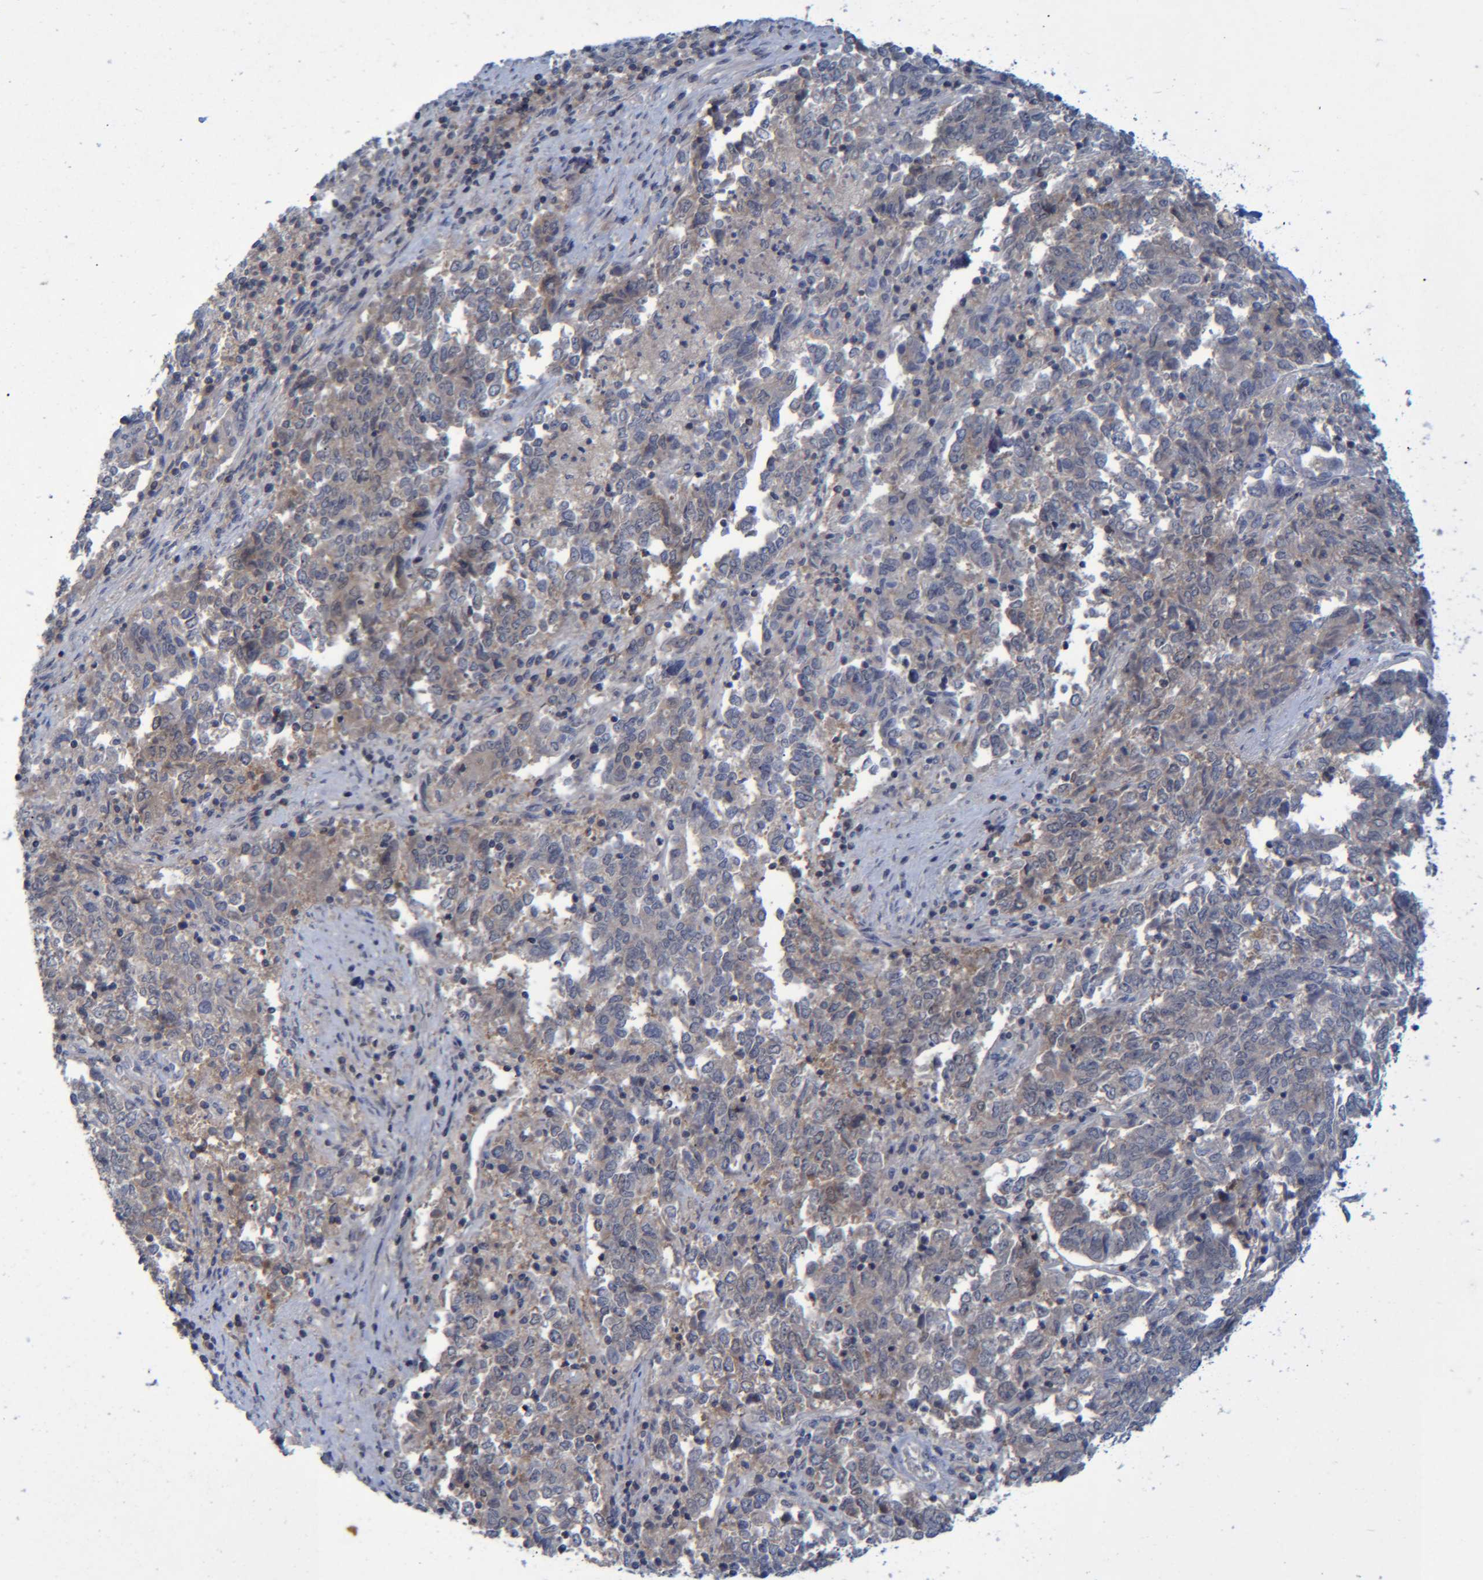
{"staining": {"intensity": "weak", "quantity": "<25%", "location": "cytoplasmic/membranous"}, "tissue": "endometrial cancer", "cell_type": "Tumor cells", "image_type": "cancer", "snomed": [{"axis": "morphology", "description": "Adenocarcinoma, NOS"}, {"axis": "topography", "description": "Endometrium"}], "caption": "This photomicrograph is of adenocarcinoma (endometrial) stained with IHC to label a protein in brown with the nuclei are counter-stained blue. There is no expression in tumor cells.", "gene": "PCYT2", "patient": {"sex": "female", "age": 80}}